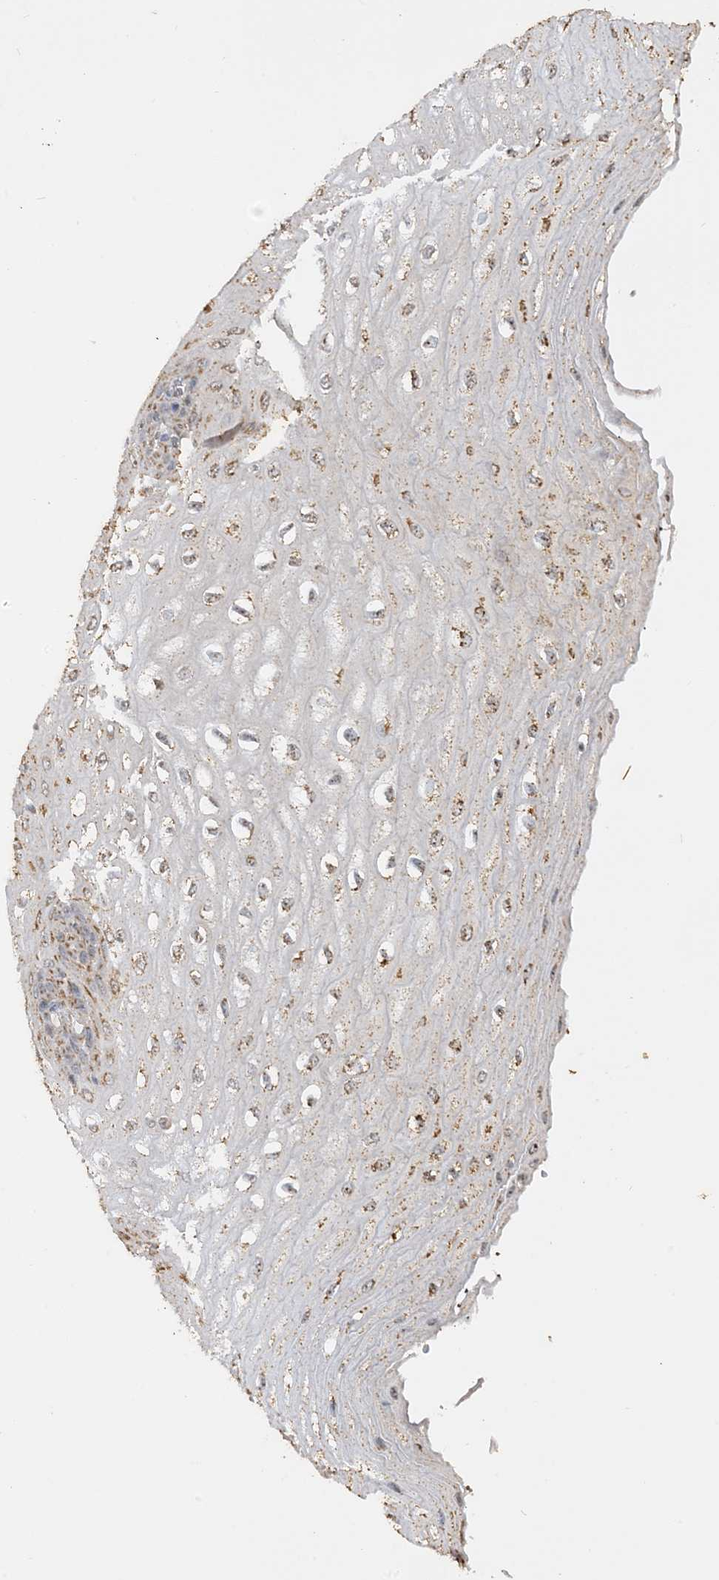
{"staining": {"intensity": "moderate", "quantity": ">75%", "location": "cytoplasmic/membranous"}, "tissue": "esophagus", "cell_type": "Squamous epithelial cells", "image_type": "normal", "snomed": [{"axis": "morphology", "description": "Normal tissue, NOS"}, {"axis": "topography", "description": "Esophagus"}], "caption": "IHC photomicrograph of benign esophagus: human esophagus stained using immunohistochemistry shows medium levels of moderate protein expression localized specifically in the cytoplasmic/membranous of squamous epithelial cells, appearing as a cytoplasmic/membranous brown color.", "gene": "SFMBT2", "patient": {"sex": "male", "age": 60}}